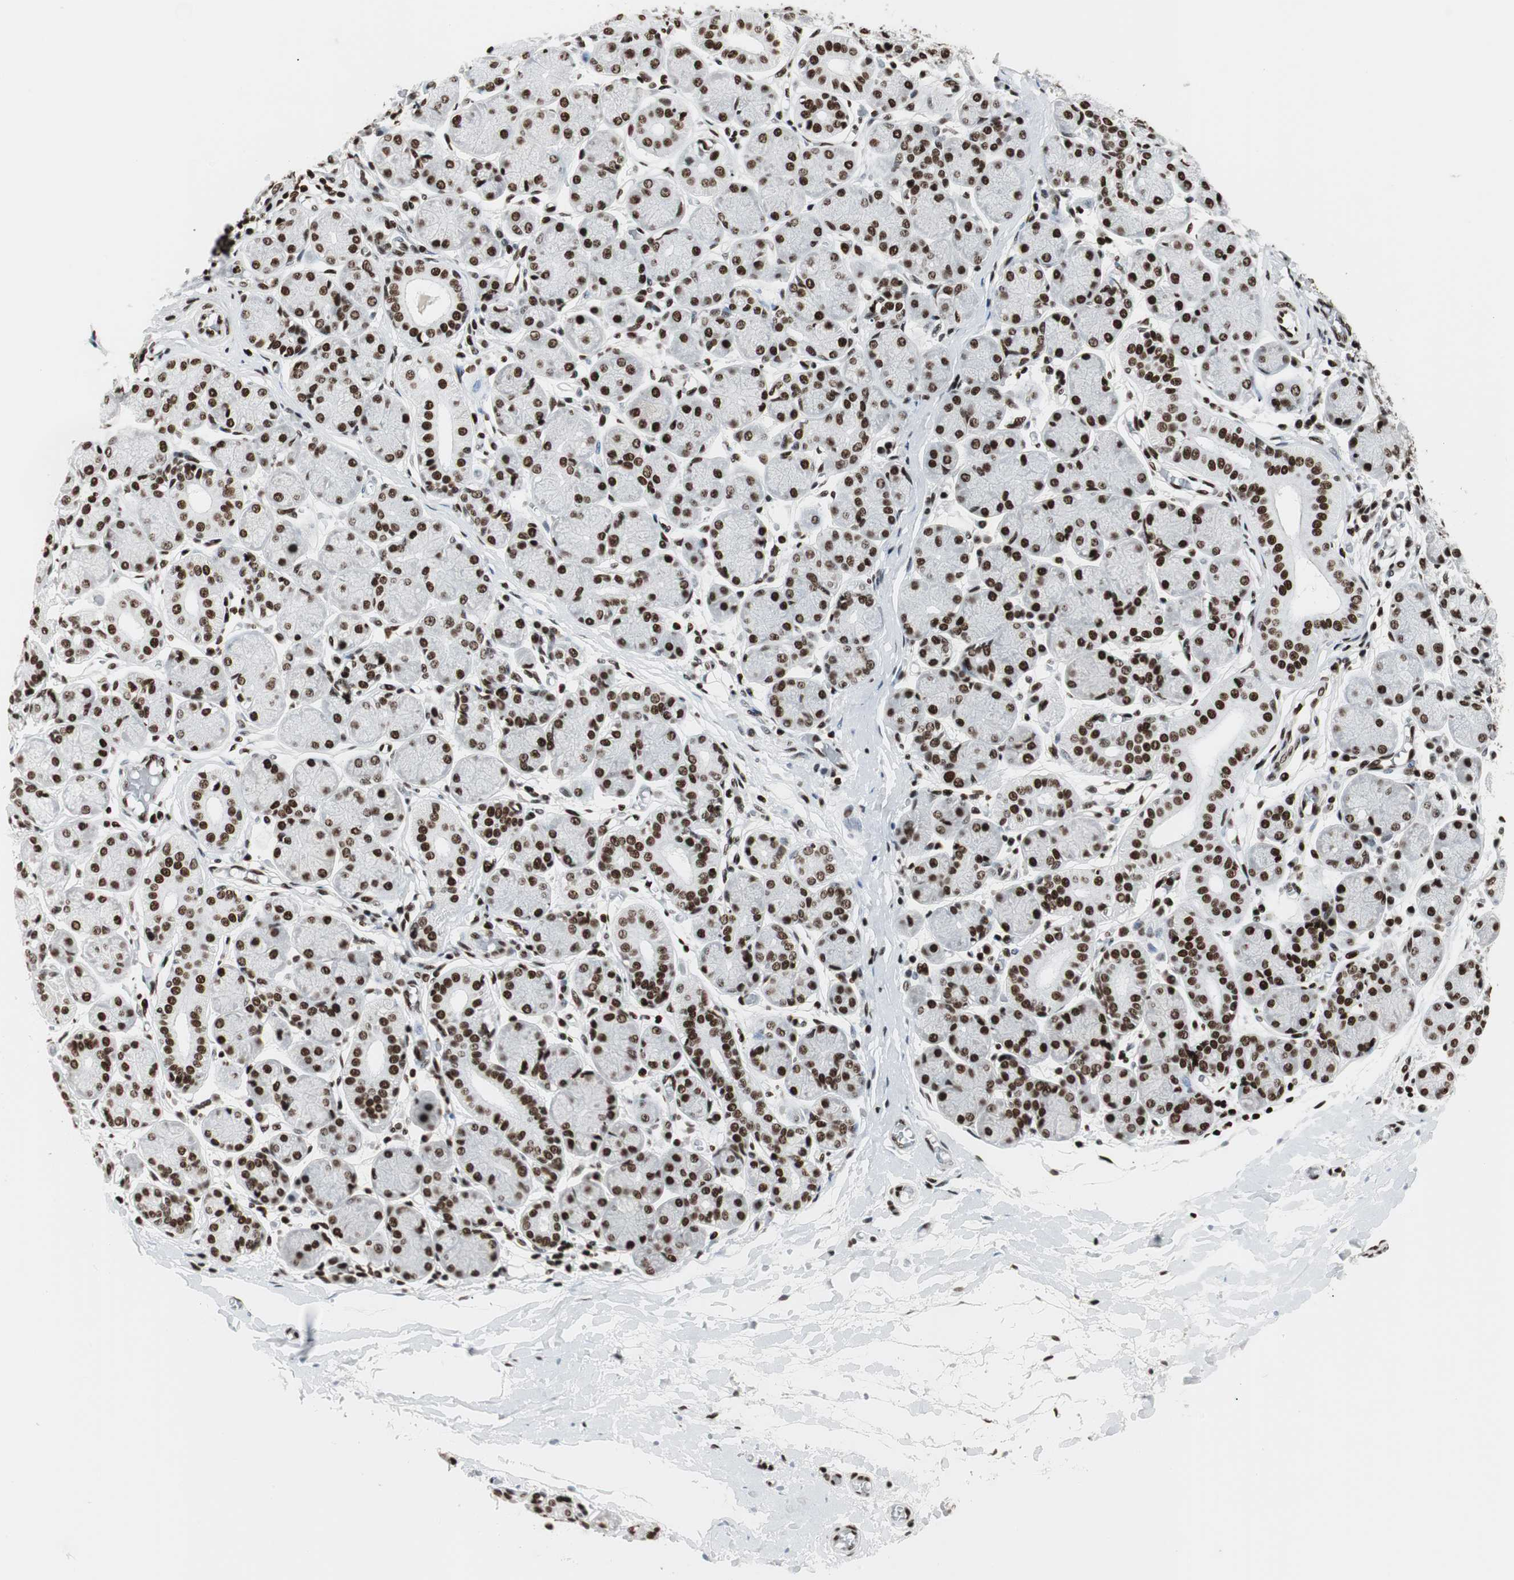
{"staining": {"intensity": "strong", "quantity": ">75%", "location": "nuclear"}, "tissue": "salivary gland", "cell_type": "Glandular cells", "image_type": "normal", "snomed": [{"axis": "morphology", "description": "Normal tissue, NOS"}, {"axis": "topography", "description": "Salivary gland"}], "caption": "Protein expression analysis of unremarkable human salivary gland reveals strong nuclear expression in about >75% of glandular cells.", "gene": "MTA2", "patient": {"sex": "female", "age": 24}}